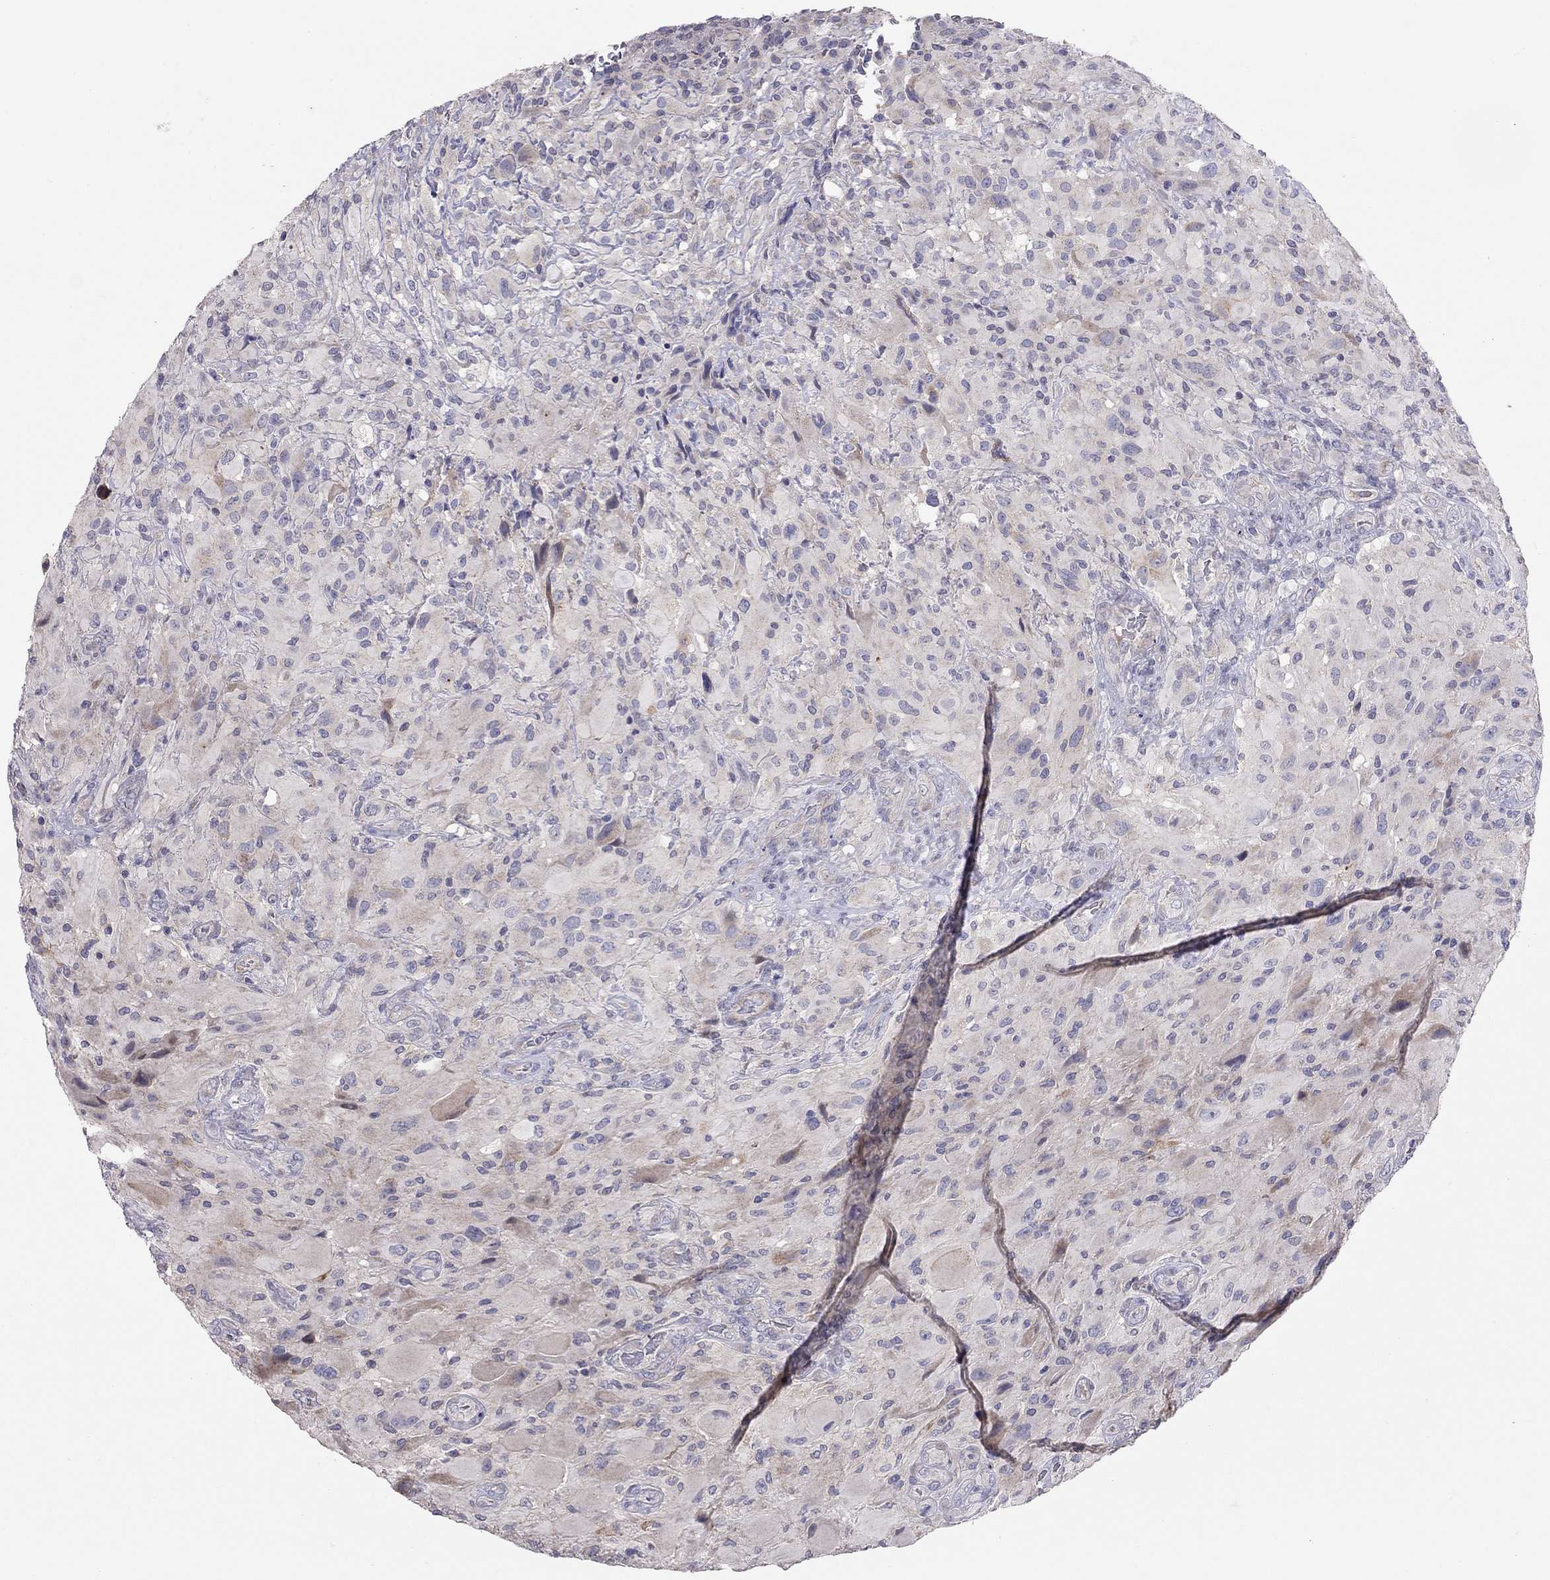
{"staining": {"intensity": "negative", "quantity": "none", "location": "none"}, "tissue": "glioma", "cell_type": "Tumor cells", "image_type": "cancer", "snomed": [{"axis": "morphology", "description": "Glioma, malignant, High grade"}, {"axis": "topography", "description": "Cerebral cortex"}], "caption": "The IHC histopathology image has no significant expression in tumor cells of malignant glioma (high-grade) tissue. (Stains: DAB immunohistochemistry (IHC) with hematoxylin counter stain, Microscopy: brightfield microscopy at high magnification).", "gene": "SYTL2", "patient": {"sex": "male", "age": 35}}